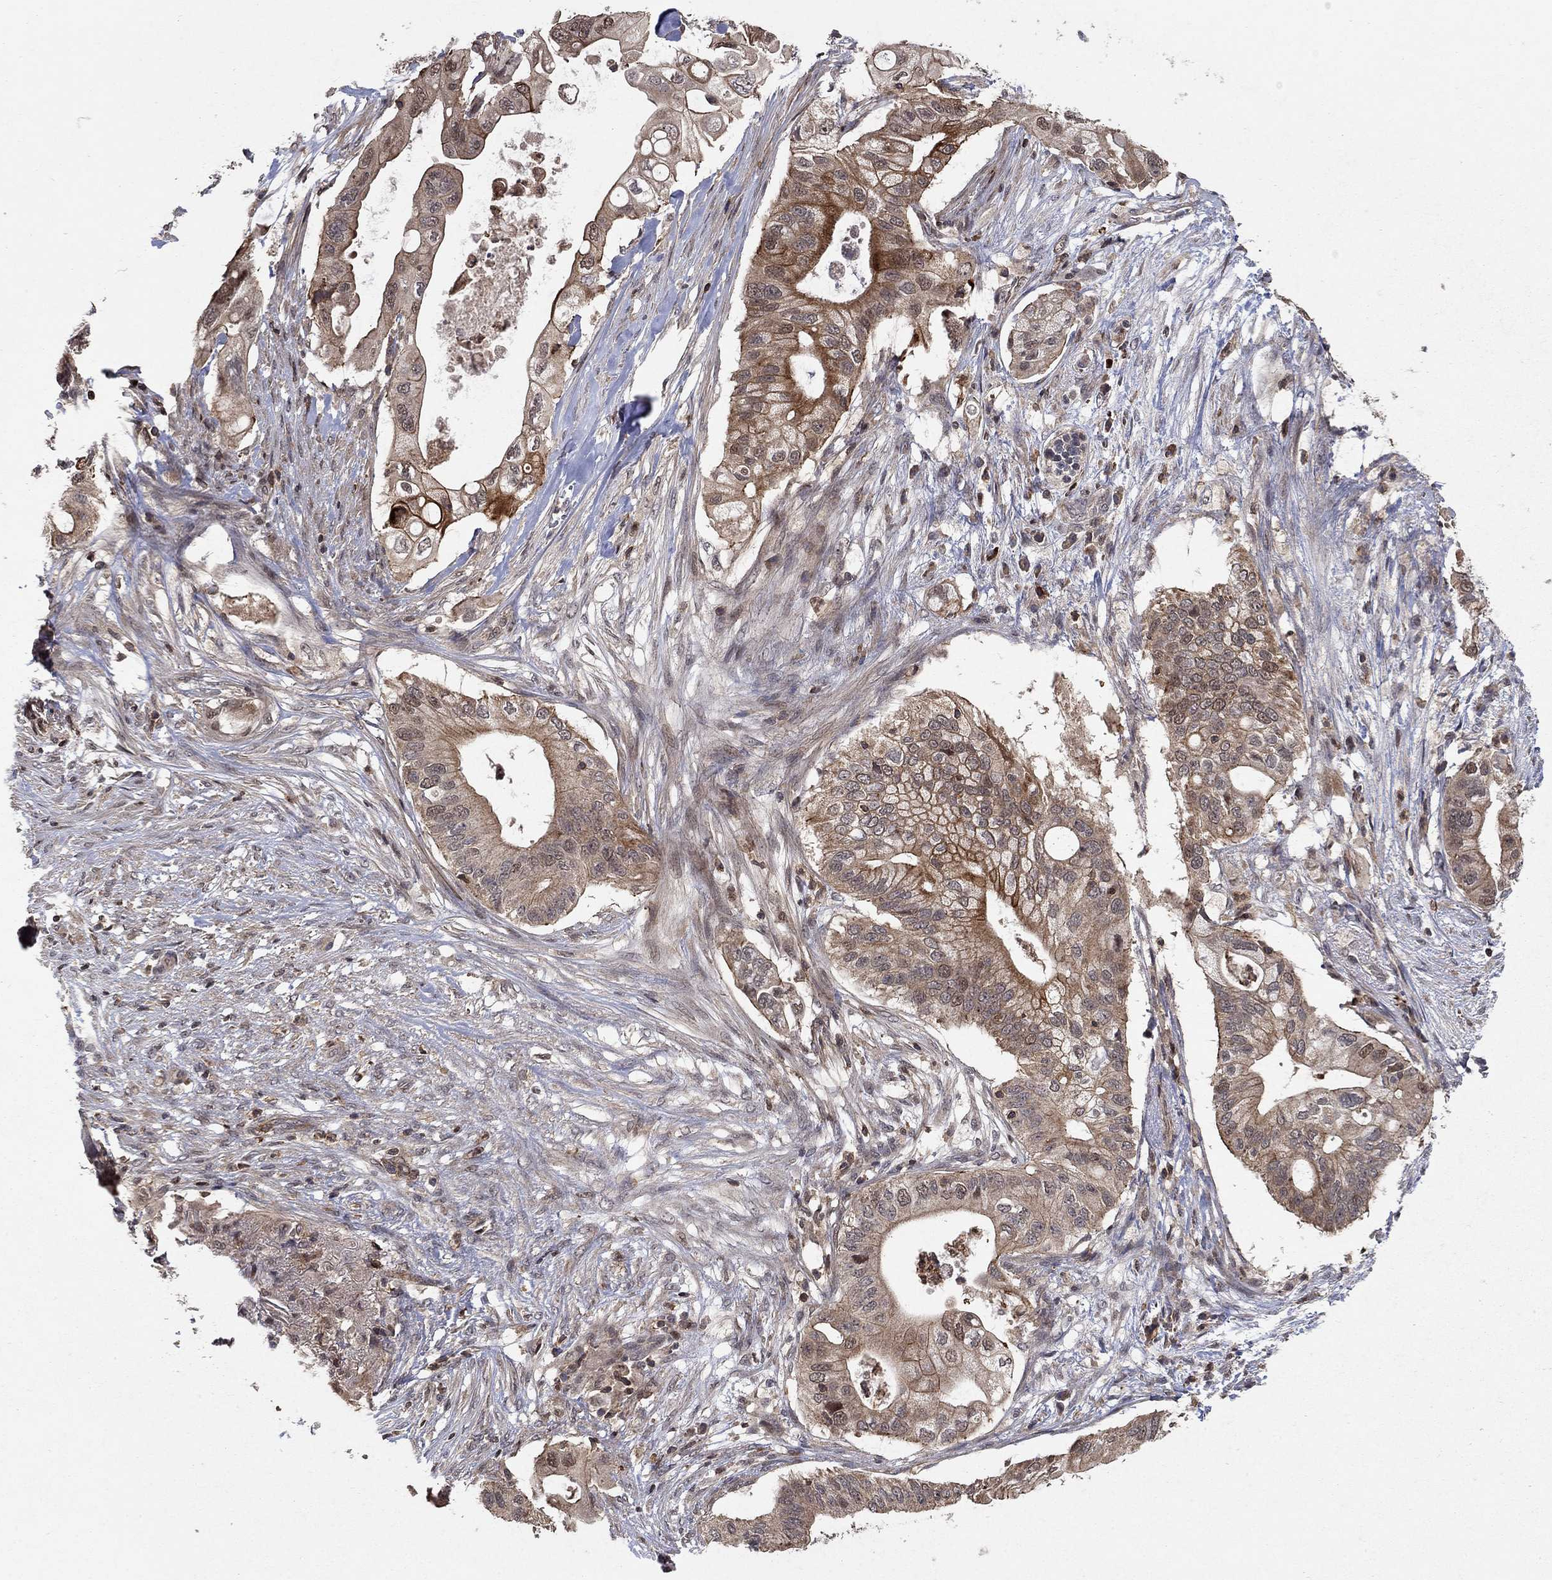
{"staining": {"intensity": "moderate", "quantity": "25%-75%", "location": "cytoplasmic/membranous"}, "tissue": "pancreatic cancer", "cell_type": "Tumor cells", "image_type": "cancer", "snomed": [{"axis": "morphology", "description": "Adenocarcinoma, NOS"}, {"axis": "topography", "description": "Pancreas"}], "caption": "This is an image of IHC staining of adenocarcinoma (pancreatic), which shows moderate staining in the cytoplasmic/membranous of tumor cells.", "gene": "CCDC66", "patient": {"sex": "female", "age": 72}}